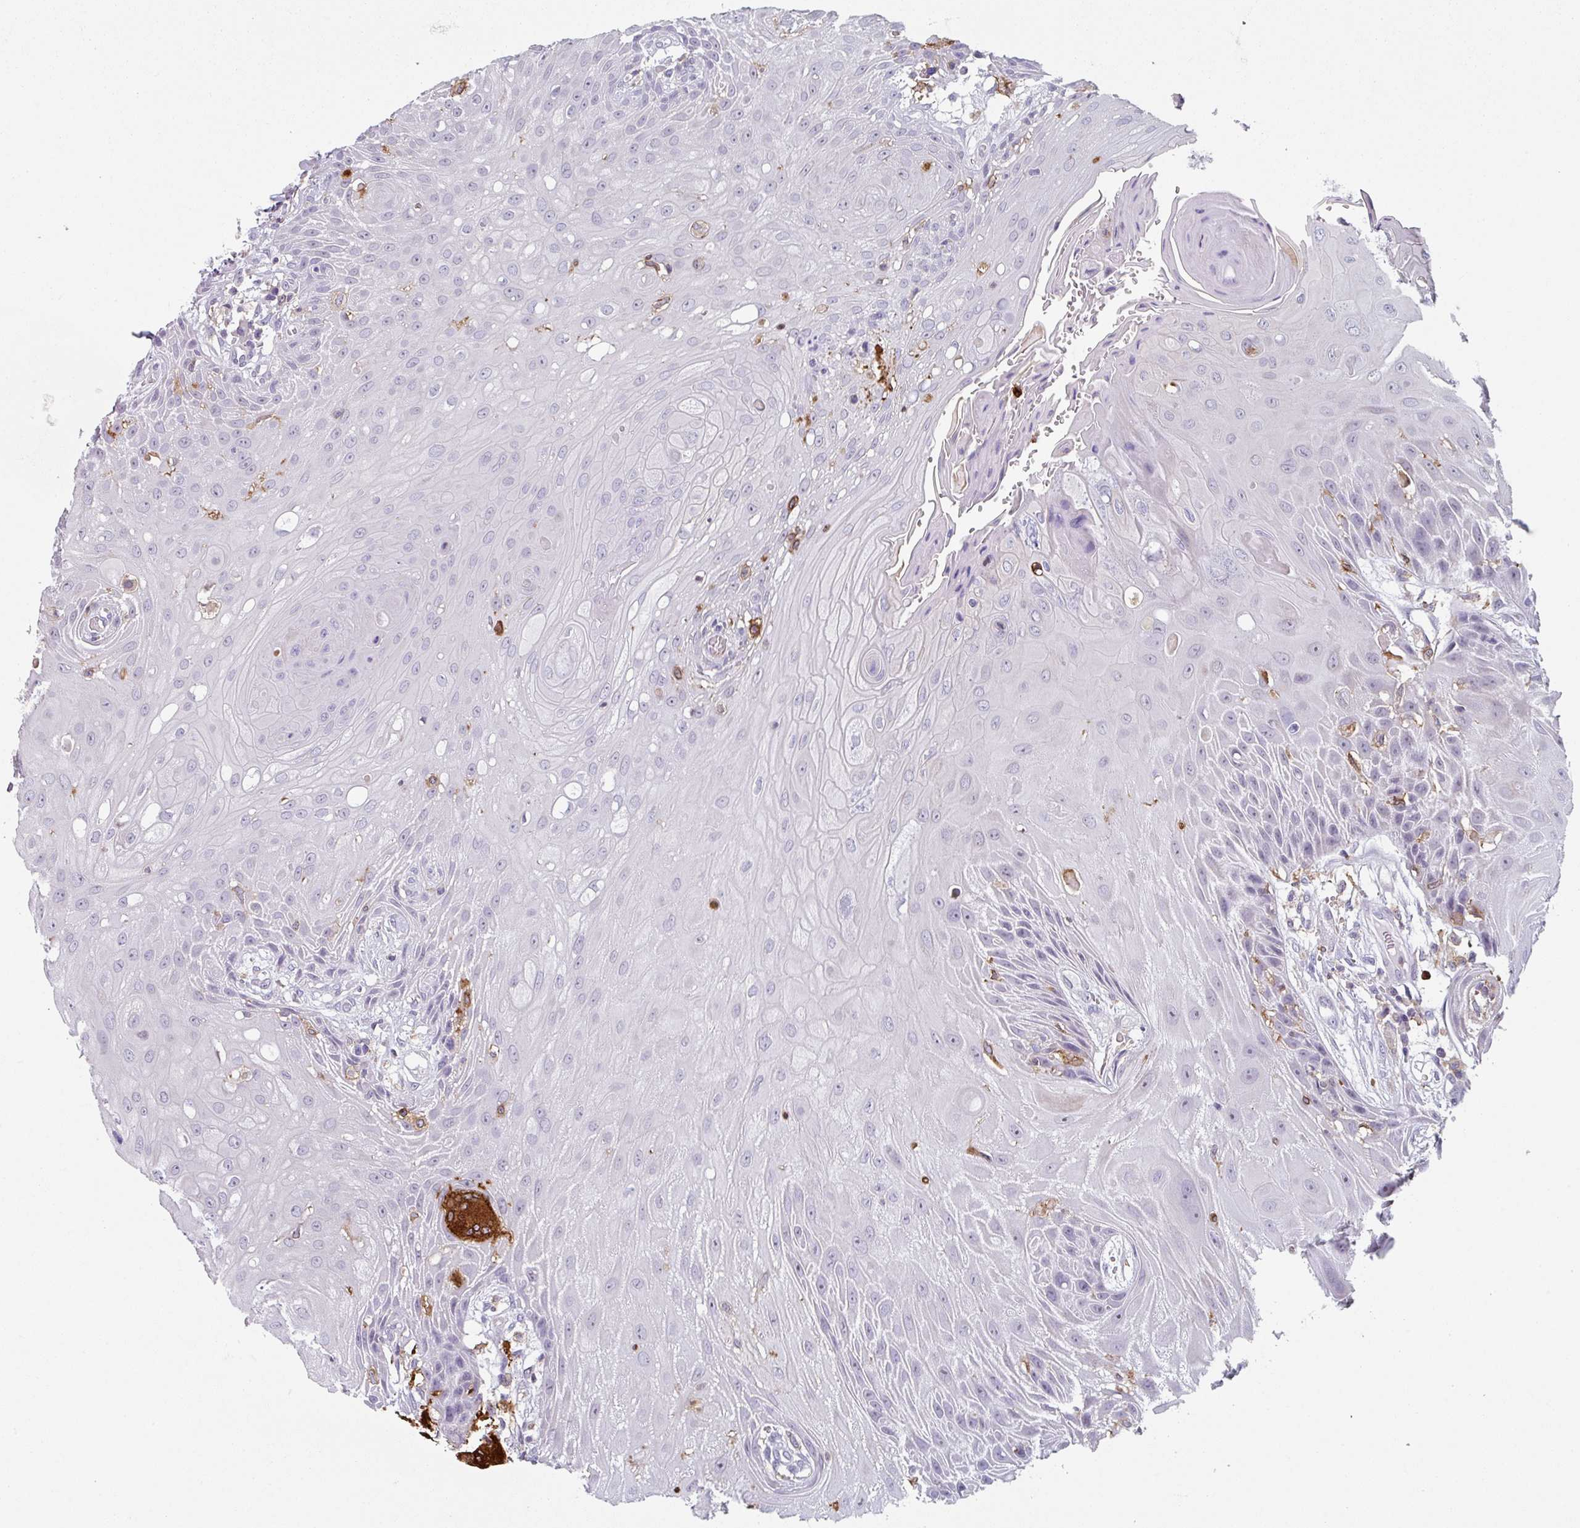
{"staining": {"intensity": "negative", "quantity": "none", "location": "none"}, "tissue": "head and neck cancer", "cell_type": "Tumor cells", "image_type": "cancer", "snomed": [{"axis": "morphology", "description": "Squamous cell carcinoma, NOS"}, {"axis": "topography", "description": "Head-Neck"}], "caption": "There is no significant staining in tumor cells of head and neck cancer.", "gene": "EXOSC5", "patient": {"sex": "female", "age": 73}}